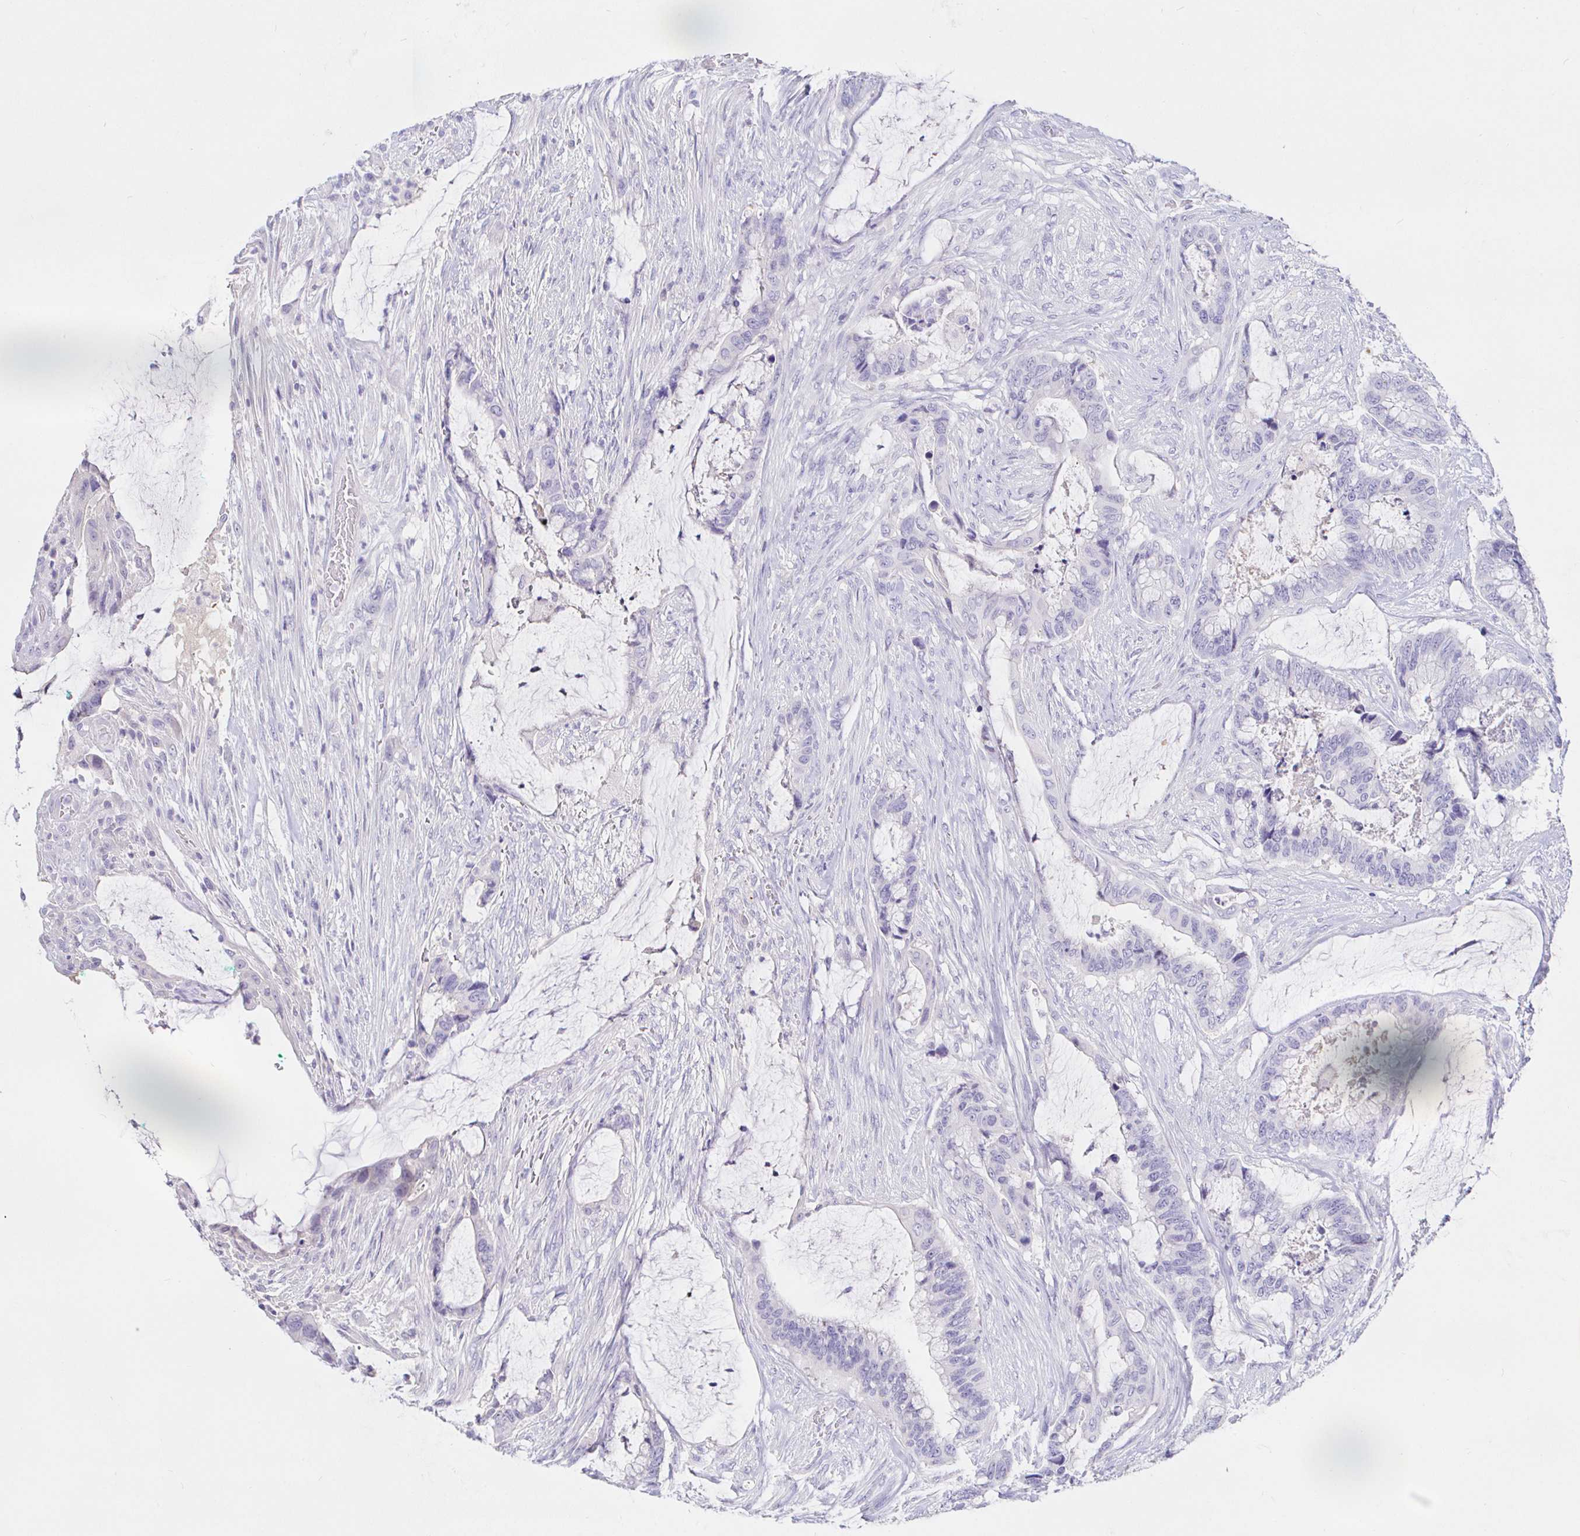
{"staining": {"intensity": "negative", "quantity": "none", "location": "none"}, "tissue": "colorectal cancer", "cell_type": "Tumor cells", "image_type": "cancer", "snomed": [{"axis": "morphology", "description": "Adenocarcinoma, NOS"}, {"axis": "topography", "description": "Rectum"}], "caption": "Tumor cells are negative for brown protein staining in colorectal adenocarcinoma. (Stains: DAB immunohistochemistry (IHC) with hematoxylin counter stain, Microscopy: brightfield microscopy at high magnification).", "gene": "SAA4", "patient": {"sex": "female", "age": 59}}